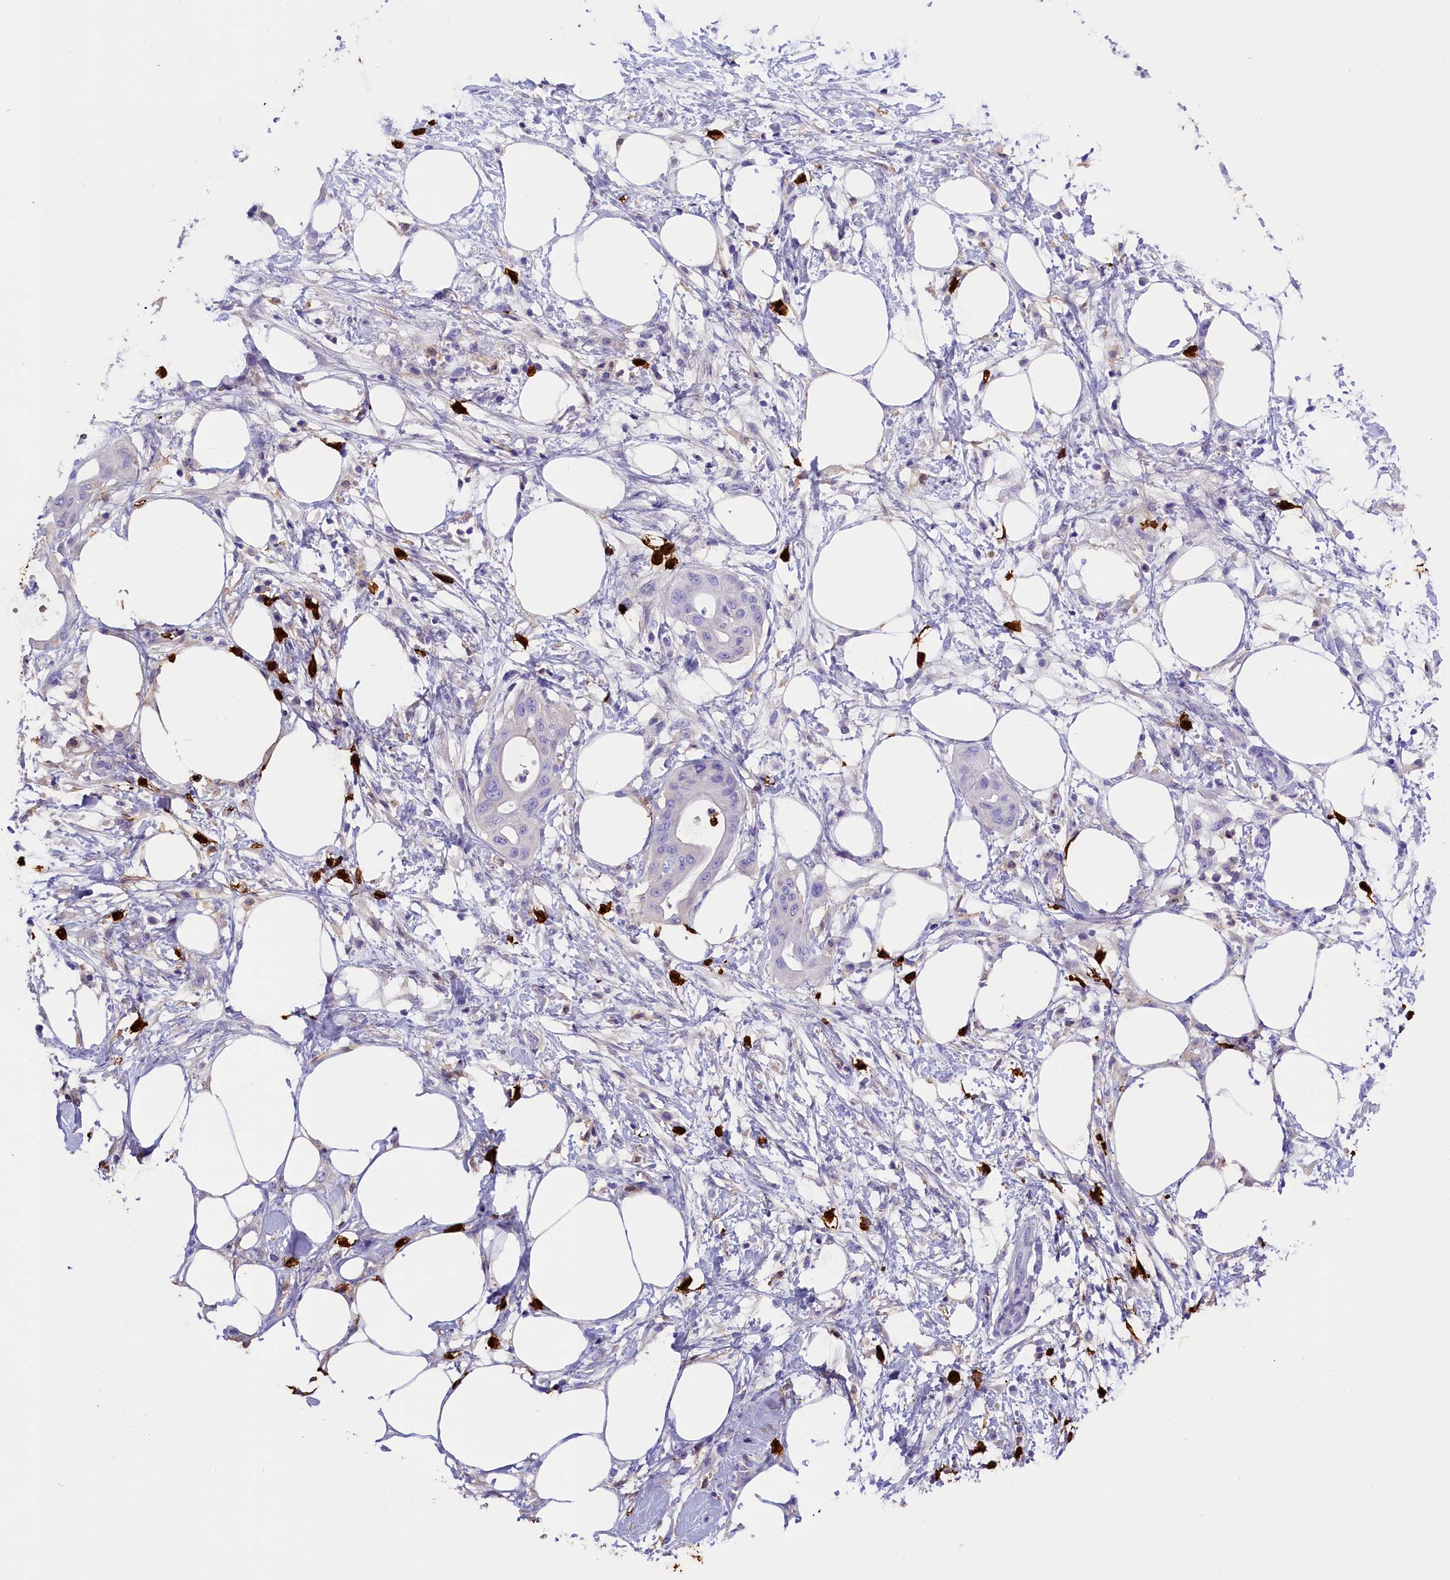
{"staining": {"intensity": "negative", "quantity": "none", "location": "none"}, "tissue": "pancreatic cancer", "cell_type": "Tumor cells", "image_type": "cancer", "snomed": [{"axis": "morphology", "description": "Adenocarcinoma, NOS"}, {"axis": "topography", "description": "Pancreas"}], "caption": "Immunohistochemistry photomicrograph of human pancreatic adenocarcinoma stained for a protein (brown), which exhibits no staining in tumor cells. (Brightfield microscopy of DAB immunohistochemistry at high magnification).", "gene": "CLC", "patient": {"sex": "male", "age": 68}}